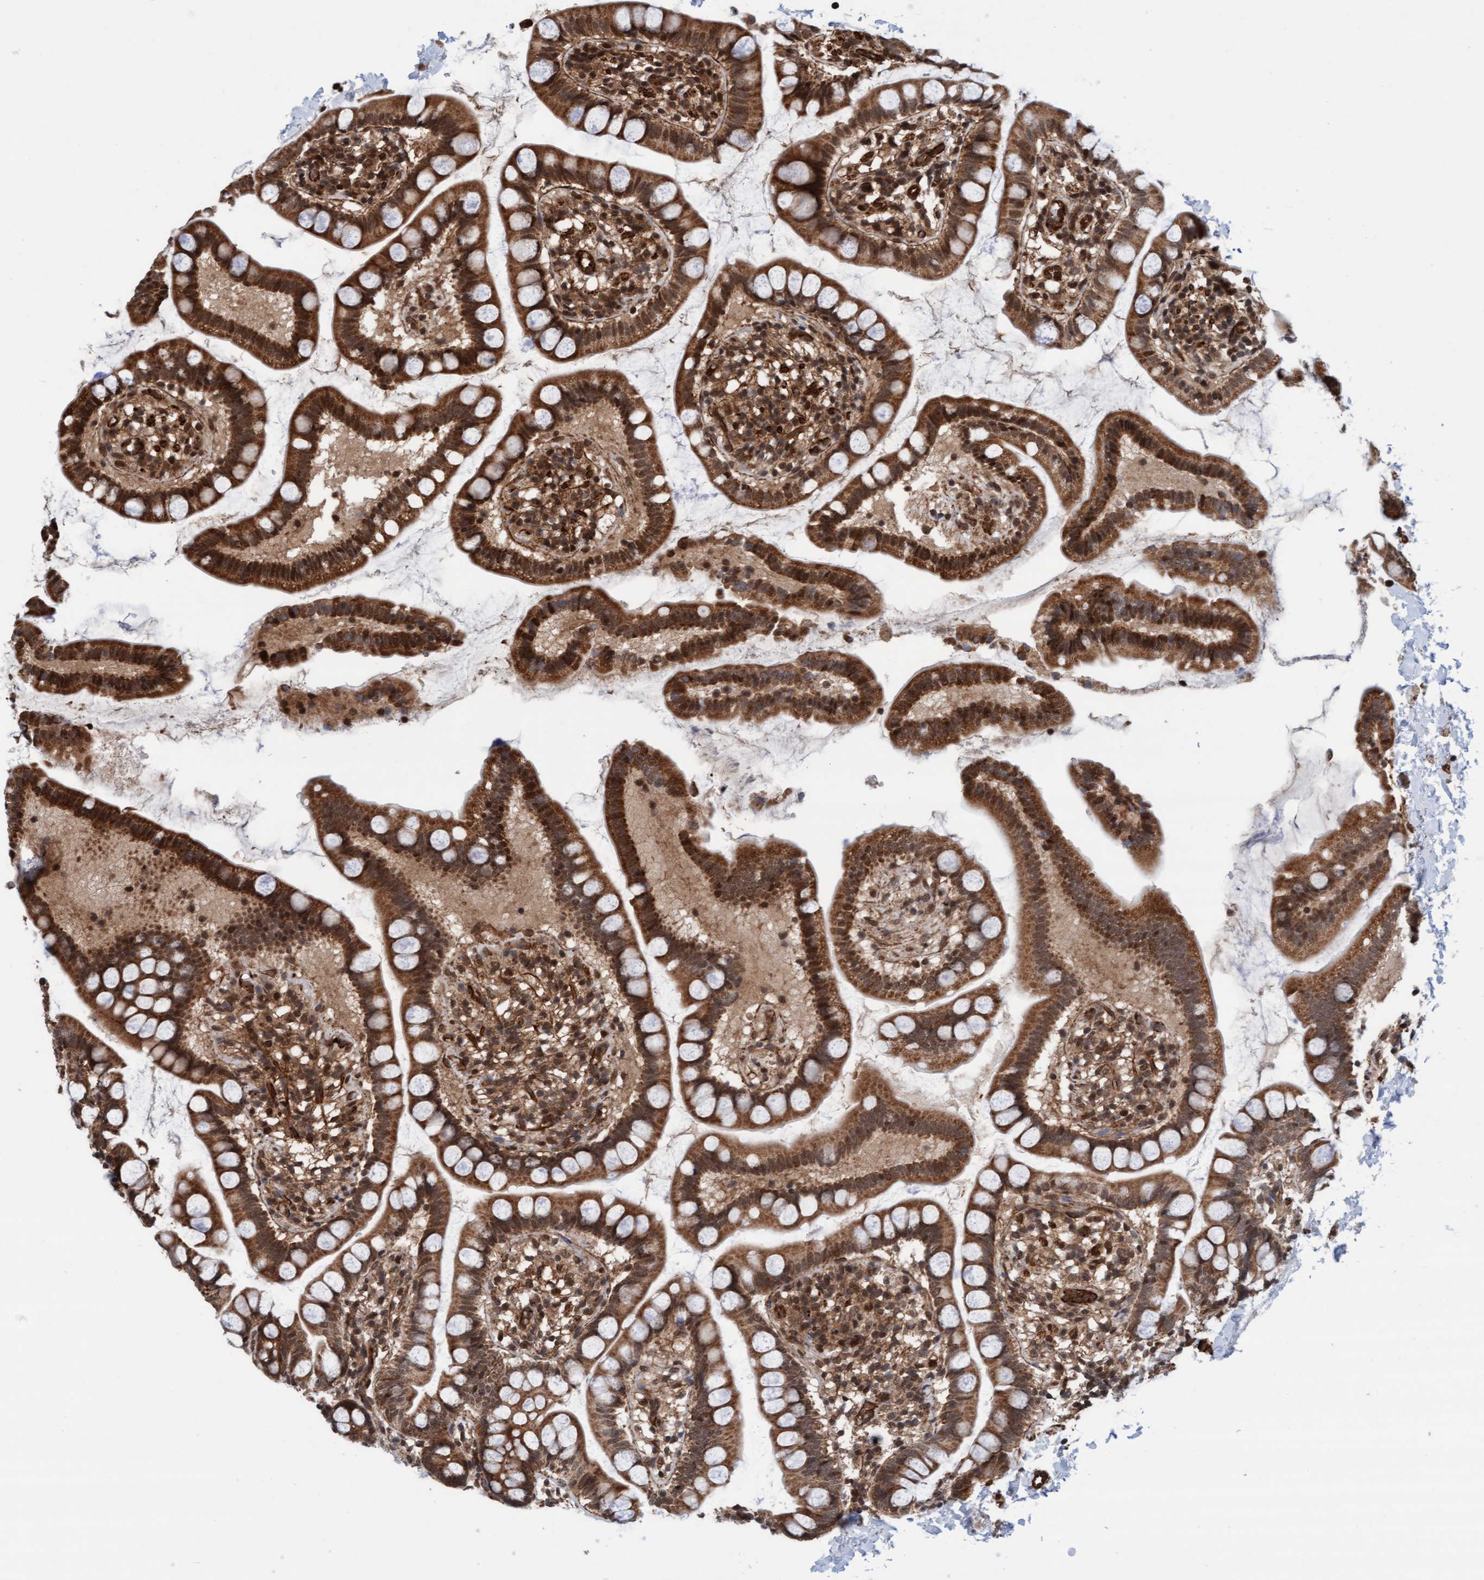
{"staining": {"intensity": "moderate", "quantity": ">75%", "location": "cytoplasmic/membranous,nuclear"}, "tissue": "small intestine", "cell_type": "Glandular cells", "image_type": "normal", "snomed": [{"axis": "morphology", "description": "Normal tissue, NOS"}, {"axis": "topography", "description": "Small intestine"}], "caption": "Glandular cells demonstrate medium levels of moderate cytoplasmic/membranous,nuclear positivity in approximately >75% of cells in normal human small intestine. The staining was performed using DAB (3,3'-diaminobenzidine) to visualize the protein expression in brown, while the nuclei were stained in blue with hematoxylin (Magnification: 20x).", "gene": "STXBP4", "patient": {"sex": "female", "age": 84}}